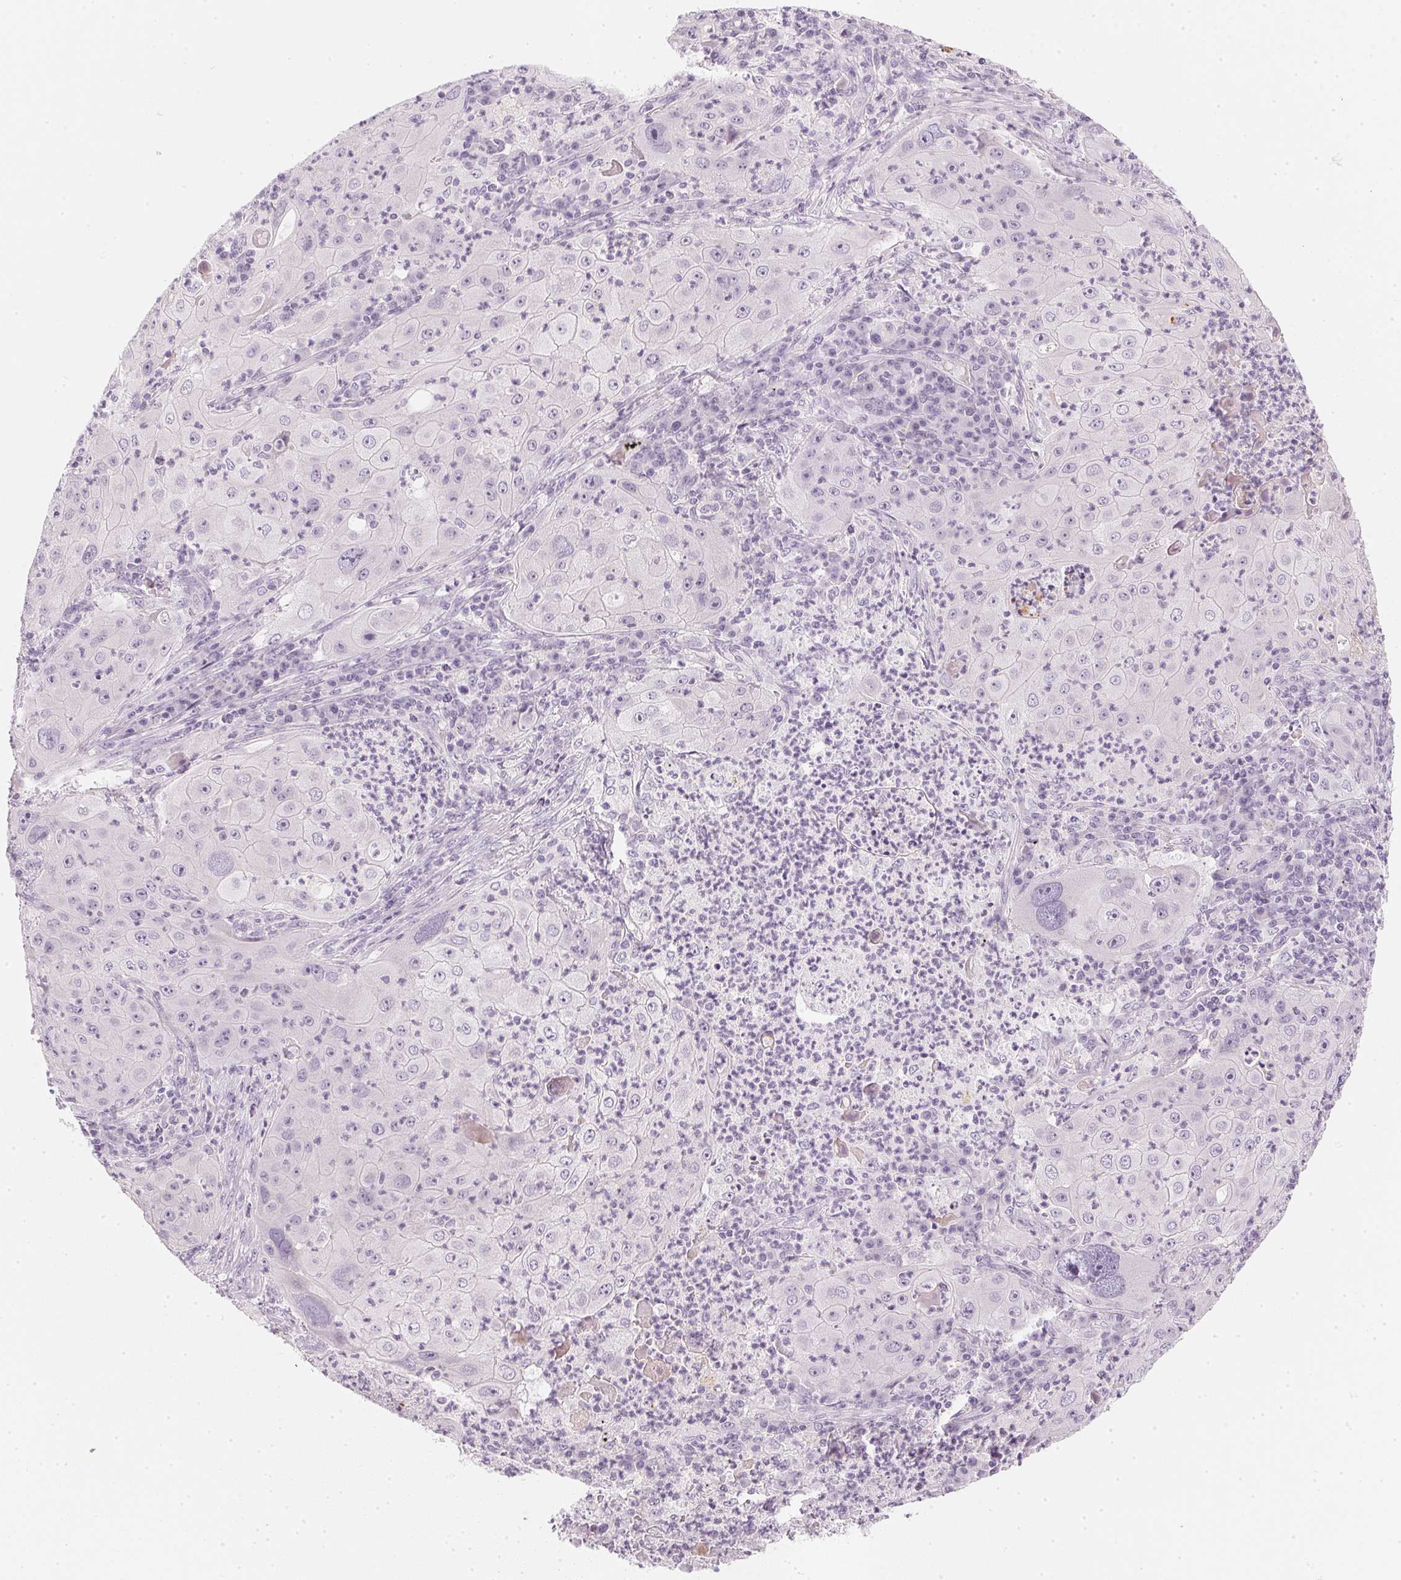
{"staining": {"intensity": "negative", "quantity": "none", "location": "none"}, "tissue": "lung cancer", "cell_type": "Tumor cells", "image_type": "cancer", "snomed": [{"axis": "morphology", "description": "Squamous cell carcinoma, NOS"}, {"axis": "topography", "description": "Lung"}], "caption": "Lung squamous cell carcinoma was stained to show a protein in brown. There is no significant staining in tumor cells. (Immunohistochemistry, brightfield microscopy, high magnification).", "gene": "CHST4", "patient": {"sex": "female", "age": 59}}